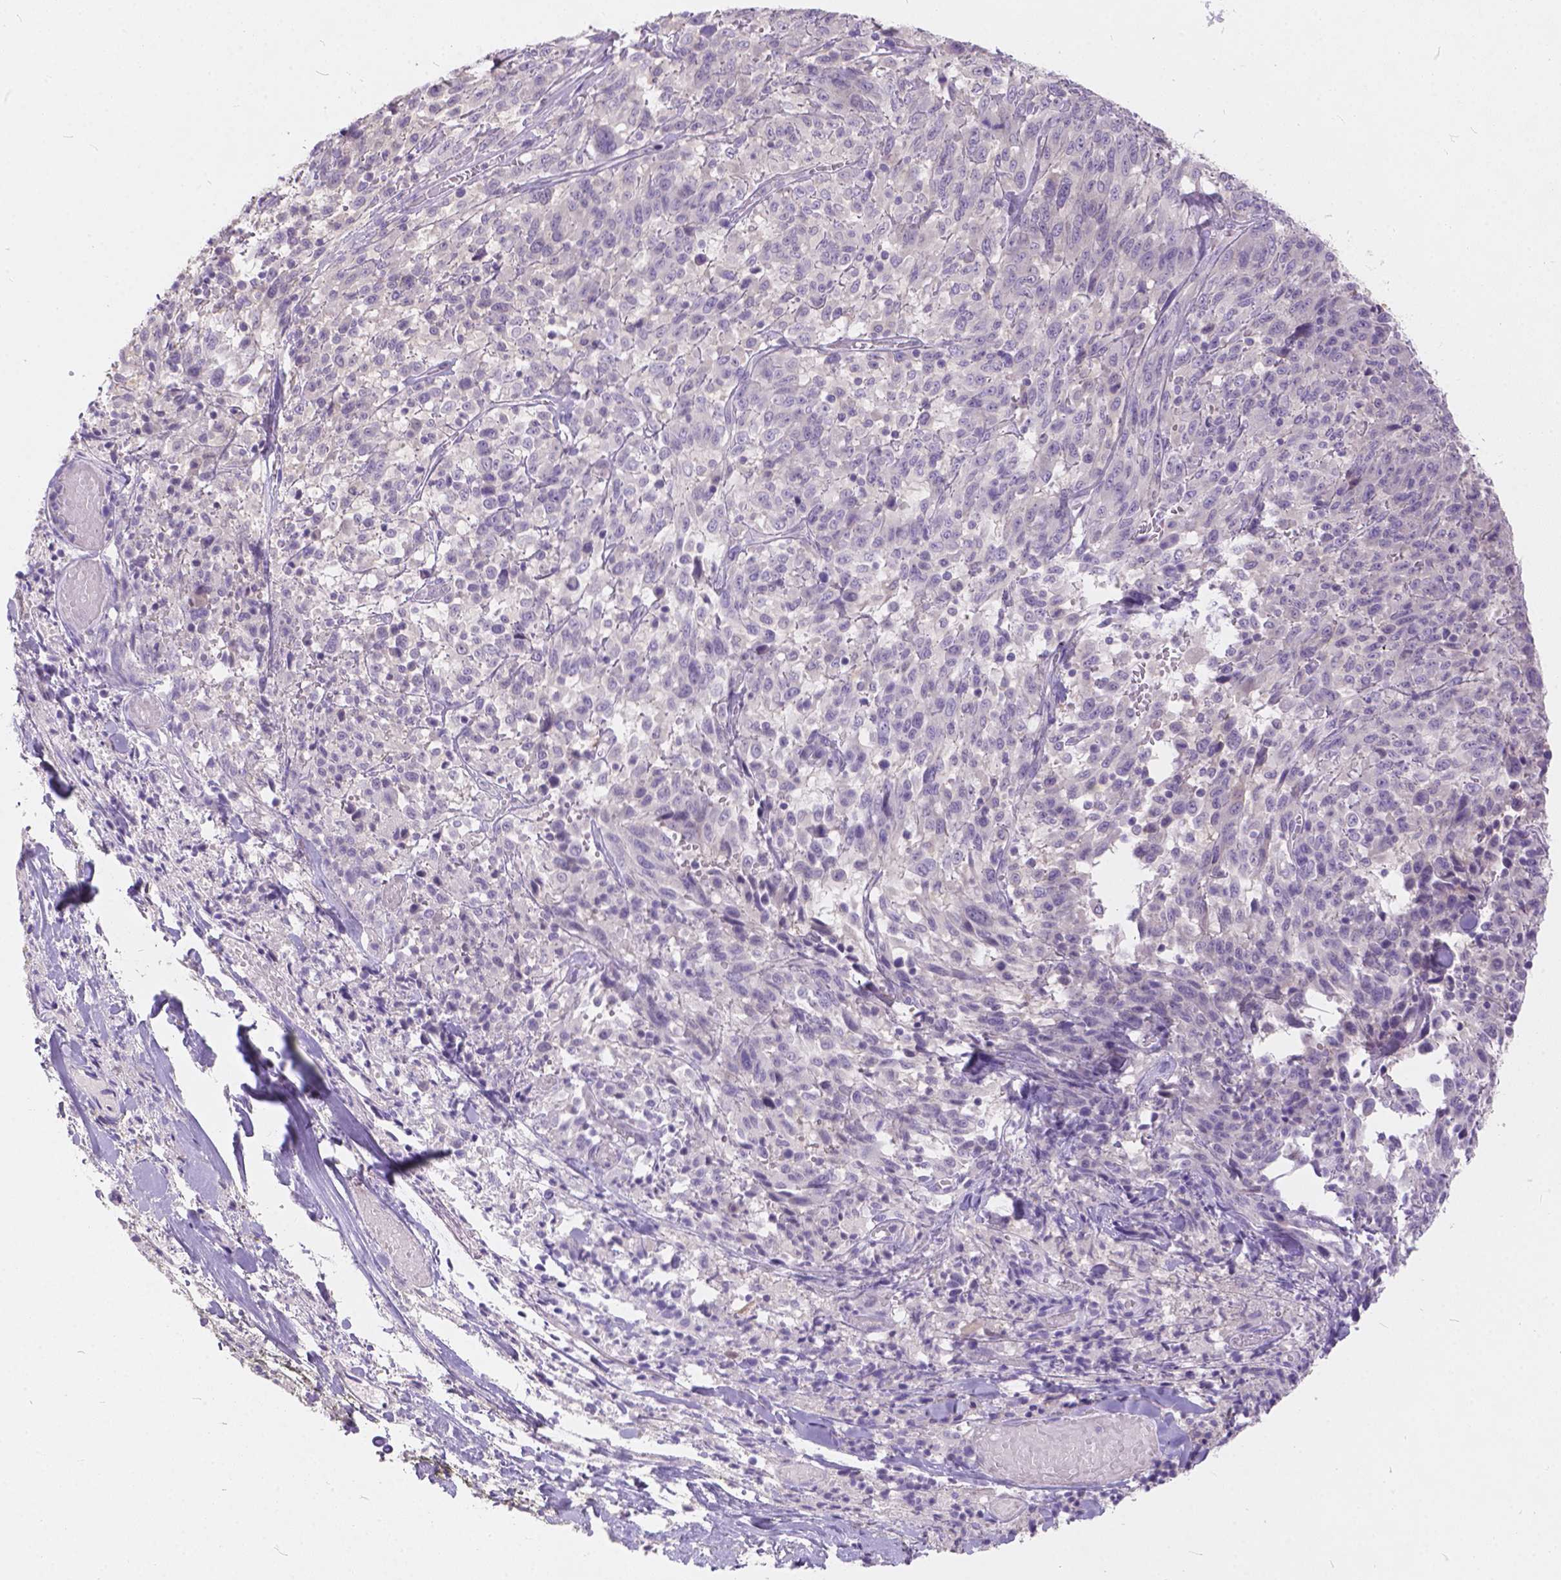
{"staining": {"intensity": "weak", "quantity": "25%-75%", "location": "cytoplasmic/membranous"}, "tissue": "melanoma", "cell_type": "Tumor cells", "image_type": "cancer", "snomed": [{"axis": "morphology", "description": "Malignant melanoma, NOS"}, {"axis": "topography", "description": "Skin"}], "caption": "Immunohistochemical staining of human melanoma reveals low levels of weak cytoplasmic/membranous protein positivity in about 25%-75% of tumor cells.", "gene": "PEX11G", "patient": {"sex": "female", "age": 91}}